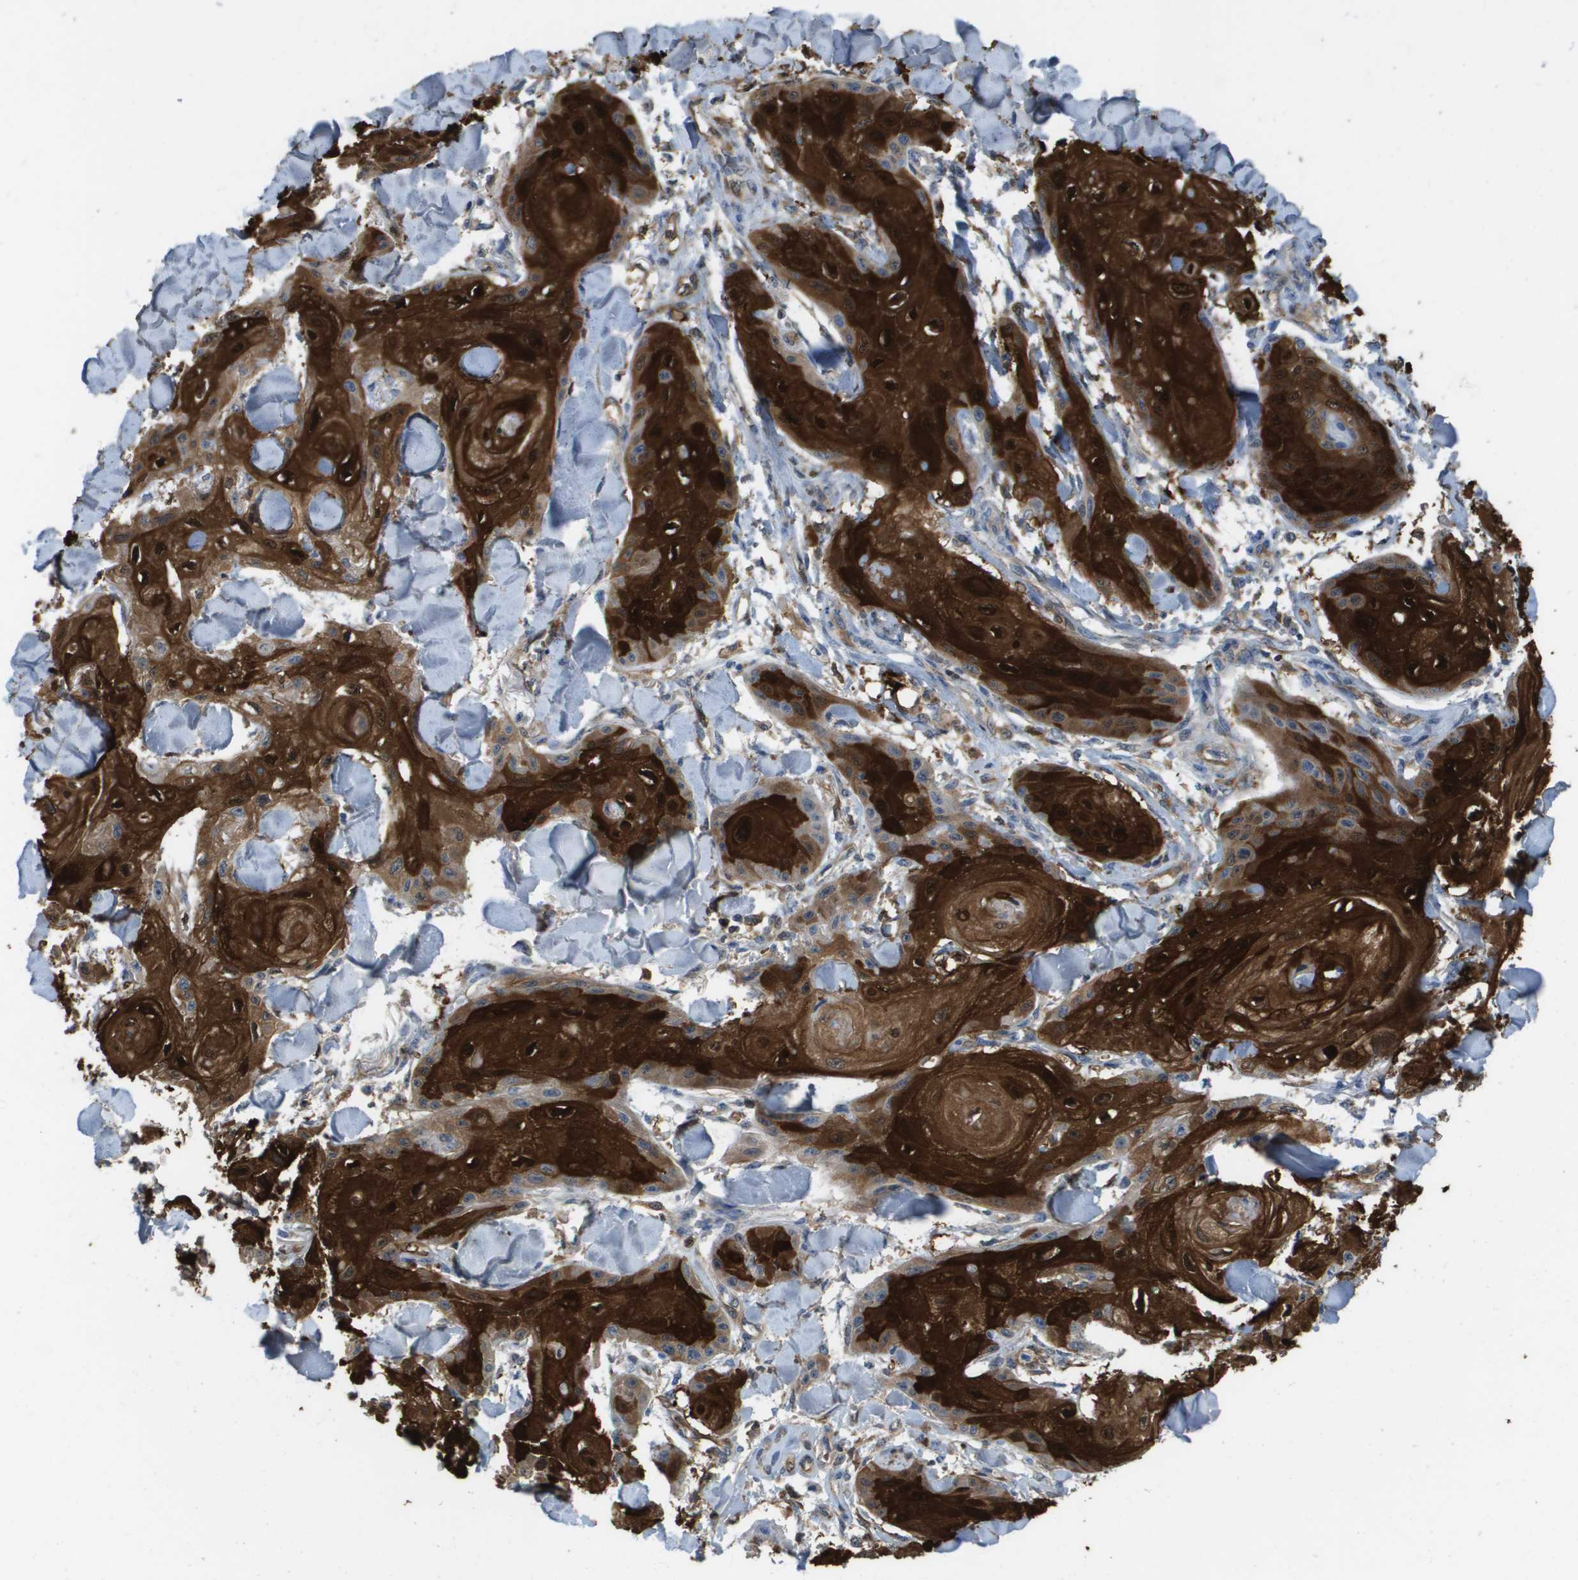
{"staining": {"intensity": "strong", "quantity": ">75%", "location": "cytoplasmic/membranous"}, "tissue": "skin cancer", "cell_type": "Tumor cells", "image_type": "cancer", "snomed": [{"axis": "morphology", "description": "Squamous cell carcinoma, NOS"}, {"axis": "topography", "description": "Skin"}], "caption": "Approximately >75% of tumor cells in human skin squamous cell carcinoma demonstrate strong cytoplasmic/membranous protein expression as visualized by brown immunohistochemical staining.", "gene": "FABP5", "patient": {"sex": "male", "age": 74}}